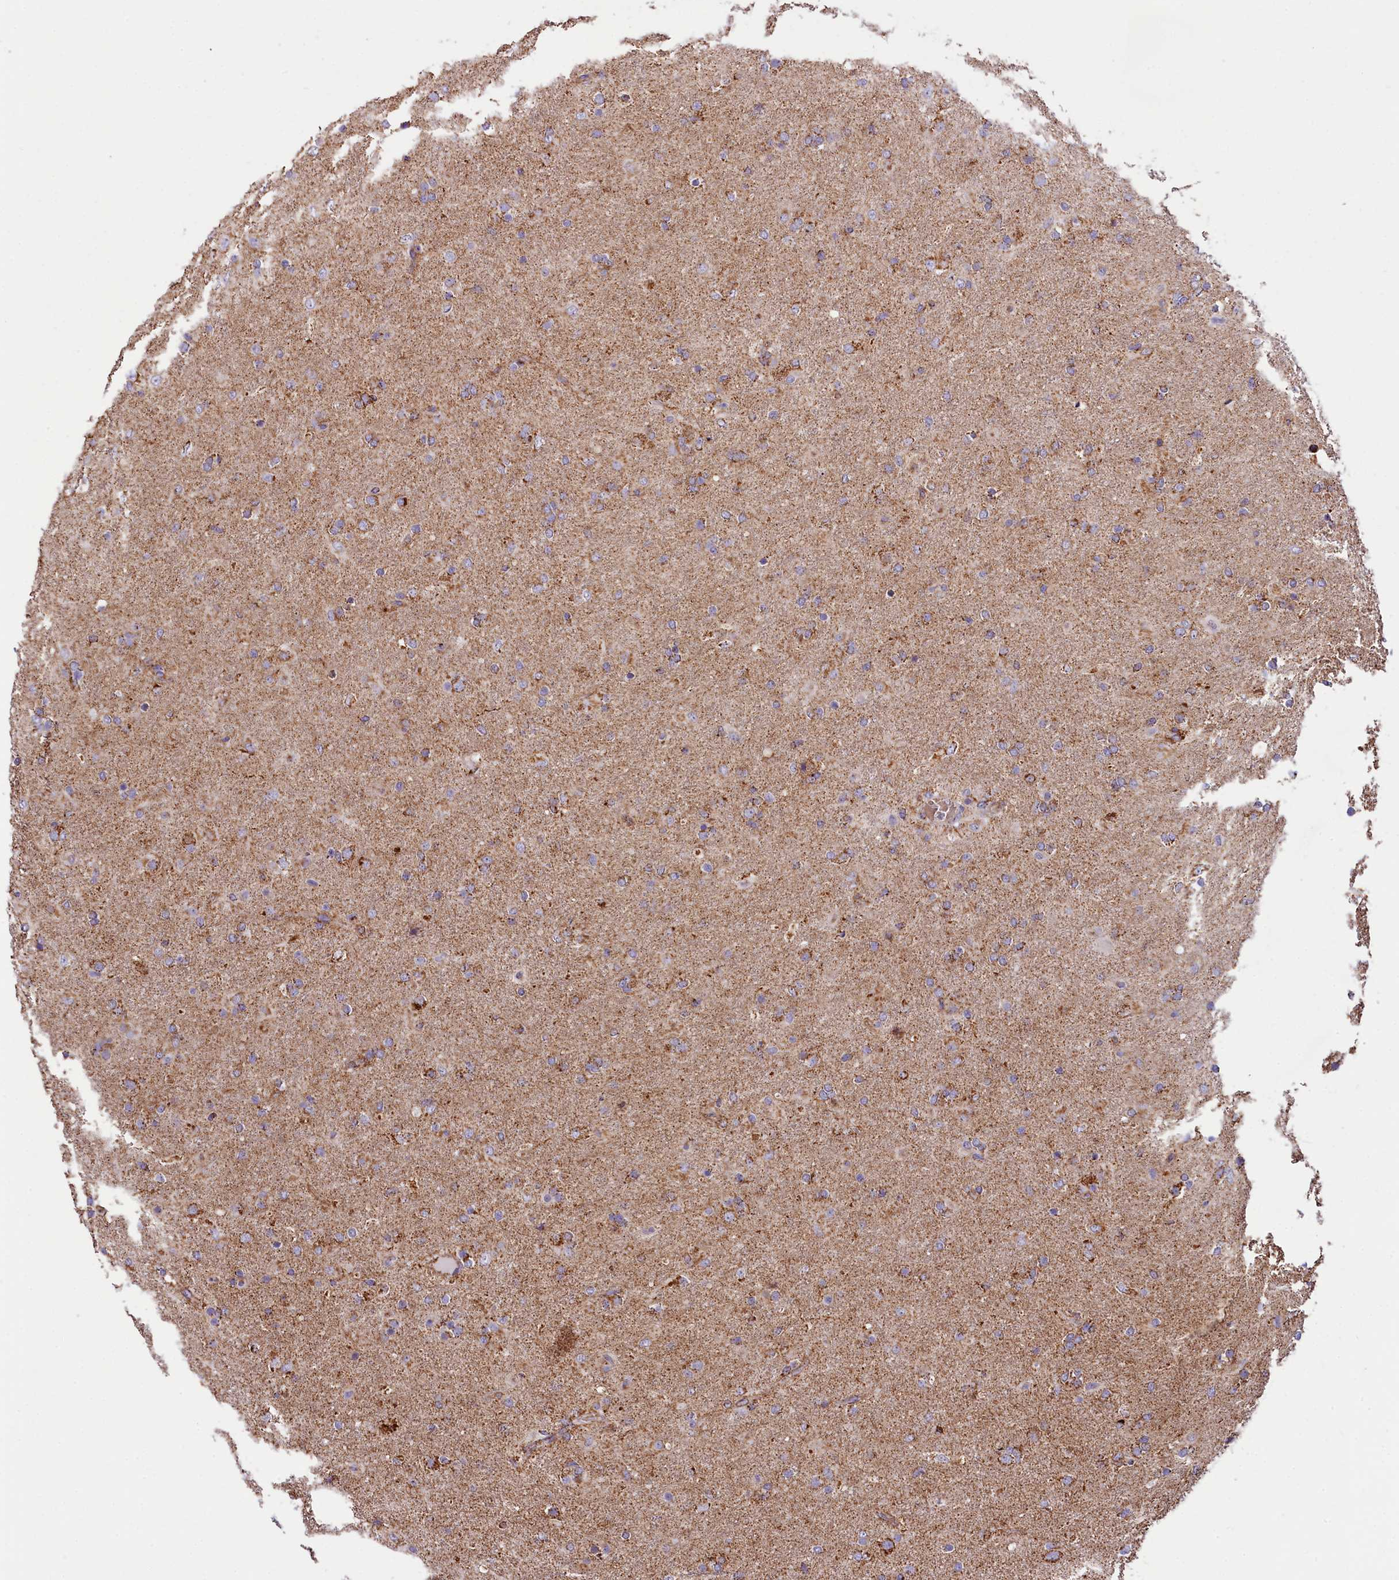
{"staining": {"intensity": "moderate", "quantity": ">75%", "location": "cytoplasmic/membranous"}, "tissue": "glioma", "cell_type": "Tumor cells", "image_type": "cancer", "snomed": [{"axis": "morphology", "description": "Glioma, malignant, Low grade"}, {"axis": "topography", "description": "Brain"}], "caption": "Glioma stained with DAB (3,3'-diaminobenzidine) IHC displays medium levels of moderate cytoplasmic/membranous positivity in about >75% of tumor cells. The staining was performed using DAB (3,3'-diaminobenzidine) to visualize the protein expression in brown, while the nuclei were stained in blue with hematoxylin (Magnification: 20x).", "gene": "NDUFA8", "patient": {"sex": "male", "age": 65}}